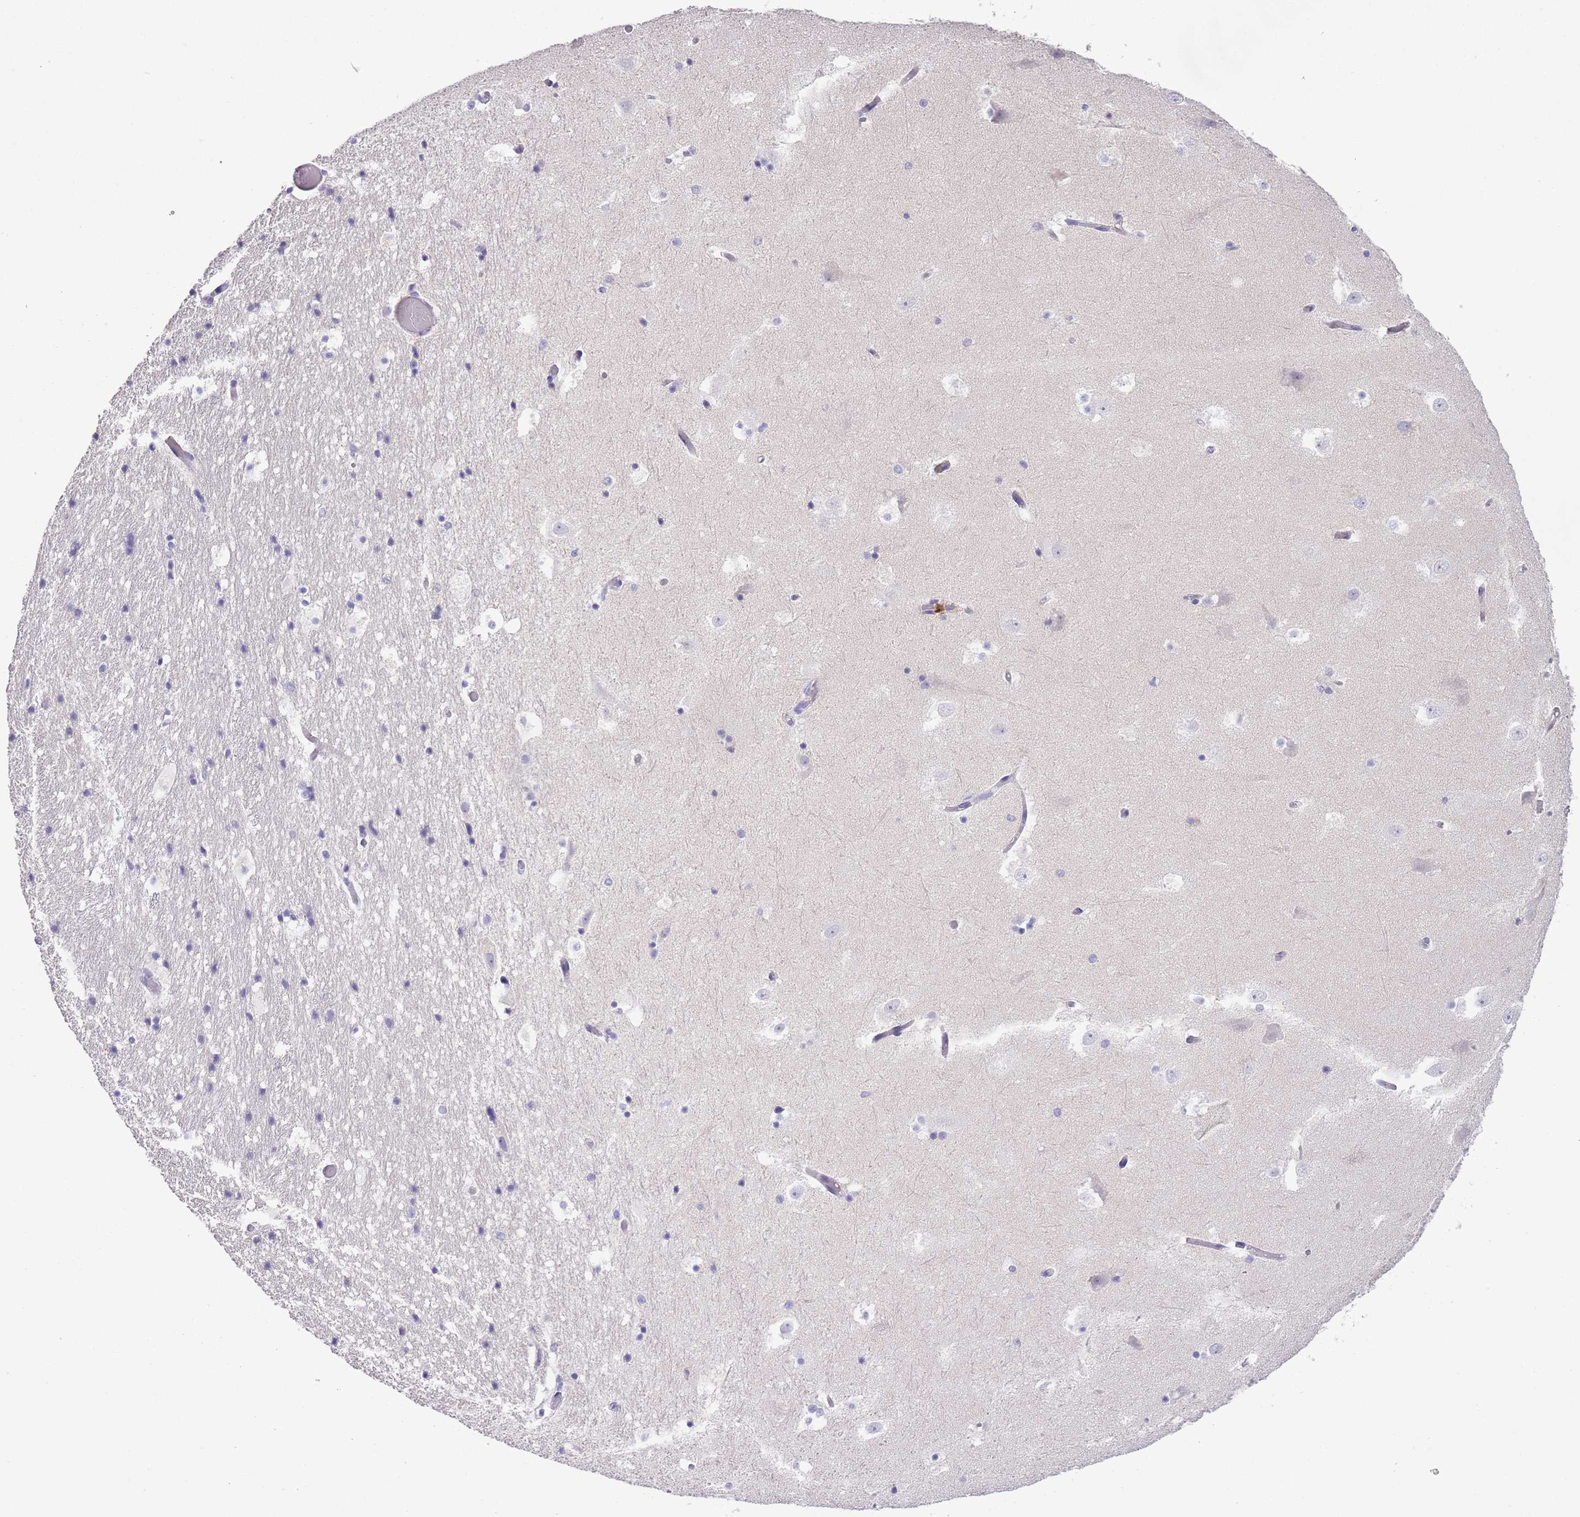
{"staining": {"intensity": "negative", "quantity": "none", "location": "none"}, "tissue": "hippocampus", "cell_type": "Glial cells", "image_type": "normal", "snomed": [{"axis": "morphology", "description": "Normal tissue, NOS"}, {"axis": "topography", "description": "Hippocampus"}], "caption": "The immunohistochemistry micrograph has no significant expression in glial cells of hippocampus. The staining is performed using DAB brown chromogen with nuclei counter-stained in using hematoxylin.", "gene": "CLEC2A", "patient": {"sex": "female", "age": 52}}